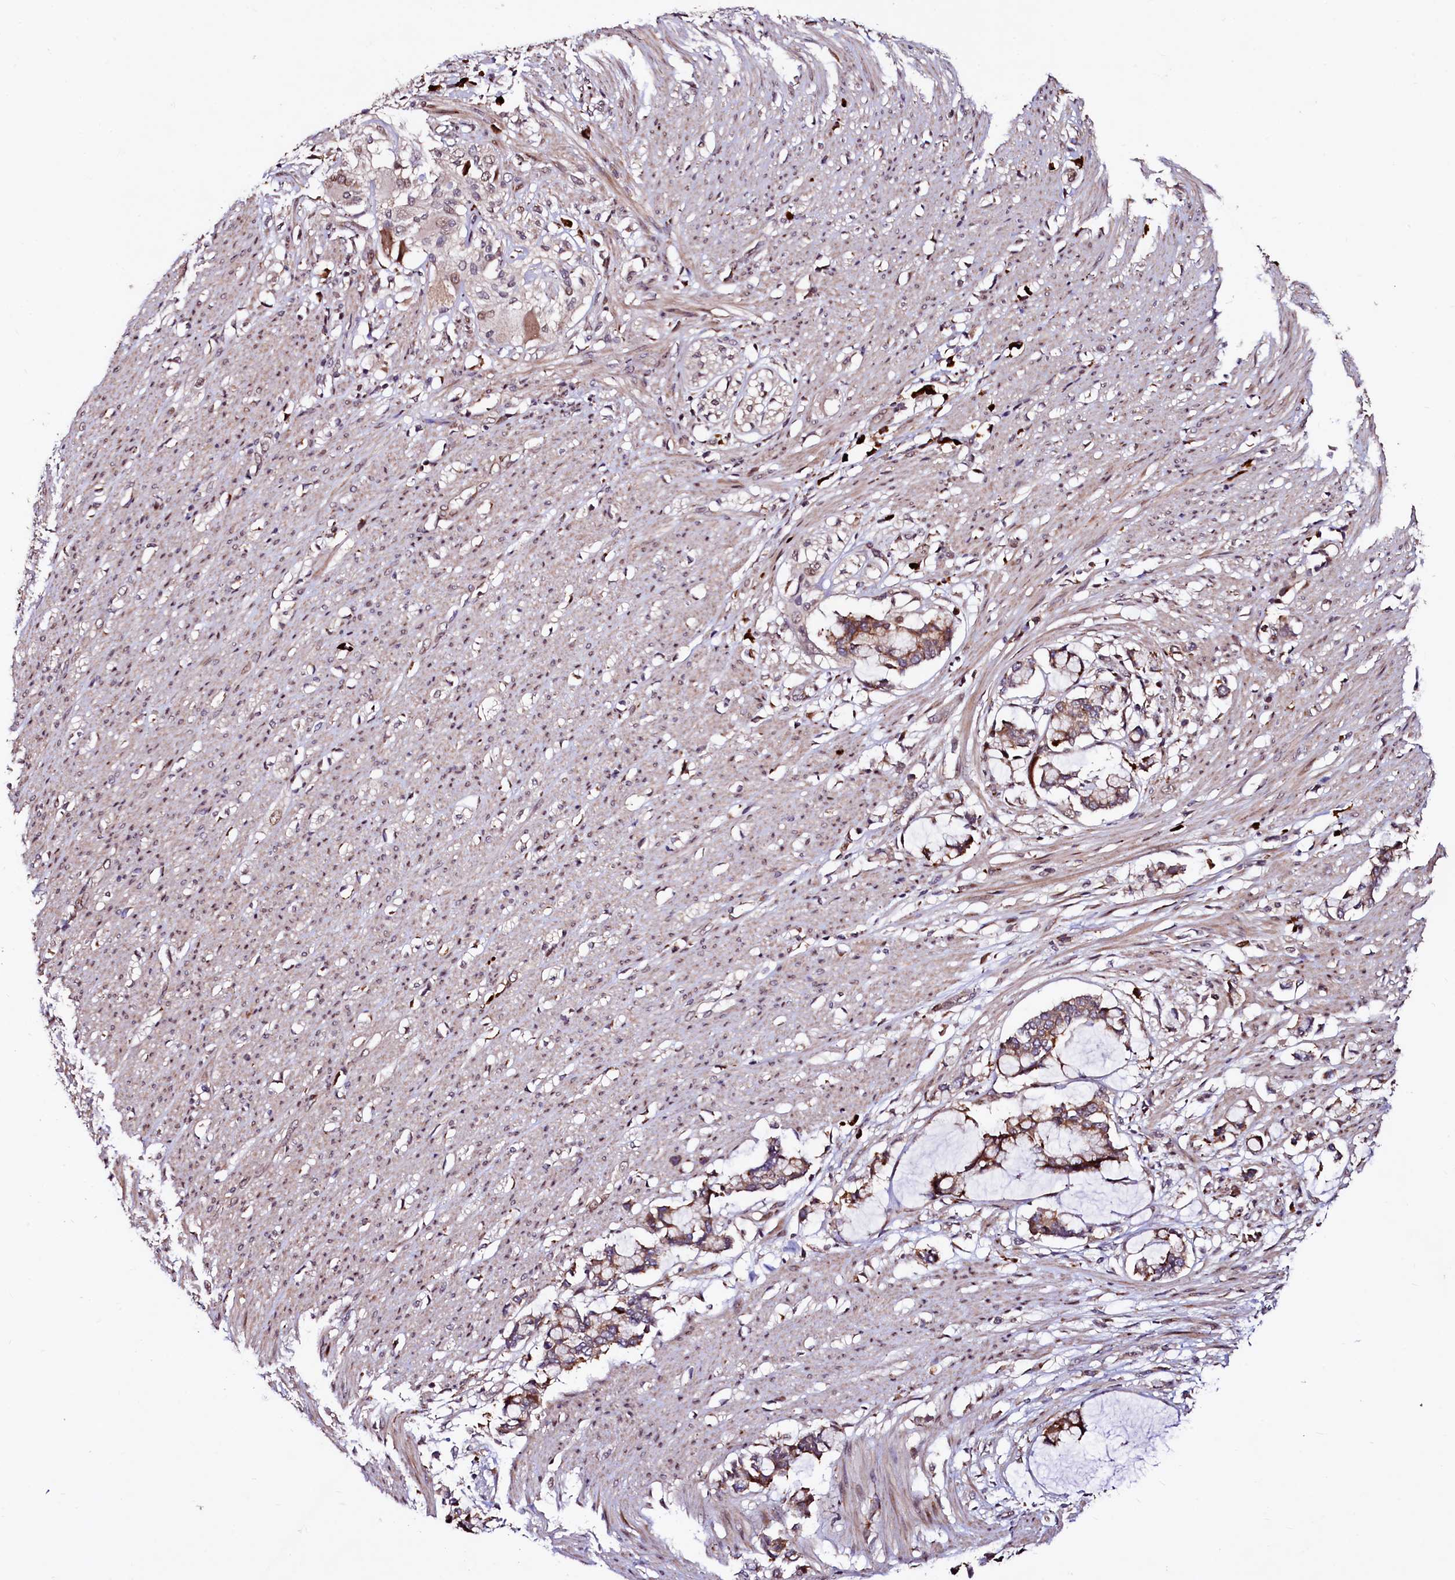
{"staining": {"intensity": "moderate", "quantity": "25%-75%", "location": "cytoplasmic/membranous"}, "tissue": "smooth muscle", "cell_type": "Smooth muscle cells", "image_type": "normal", "snomed": [{"axis": "morphology", "description": "Normal tissue, NOS"}, {"axis": "morphology", "description": "Adenocarcinoma, NOS"}, {"axis": "topography", "description": "Colon"}, {"axis": "topography", "description": "Peripheral nerve tissue"}], "caption": "Immunohistochemical staining of unremarkable human smooth muscle demonstrates 25%-75% levels of moderate cytoplasmic/membranous protein staining in approximately 25%-75% of smooth muscle cells.", "gene": "C5orf15", "patient": {"sex": "male", "age": 14}}